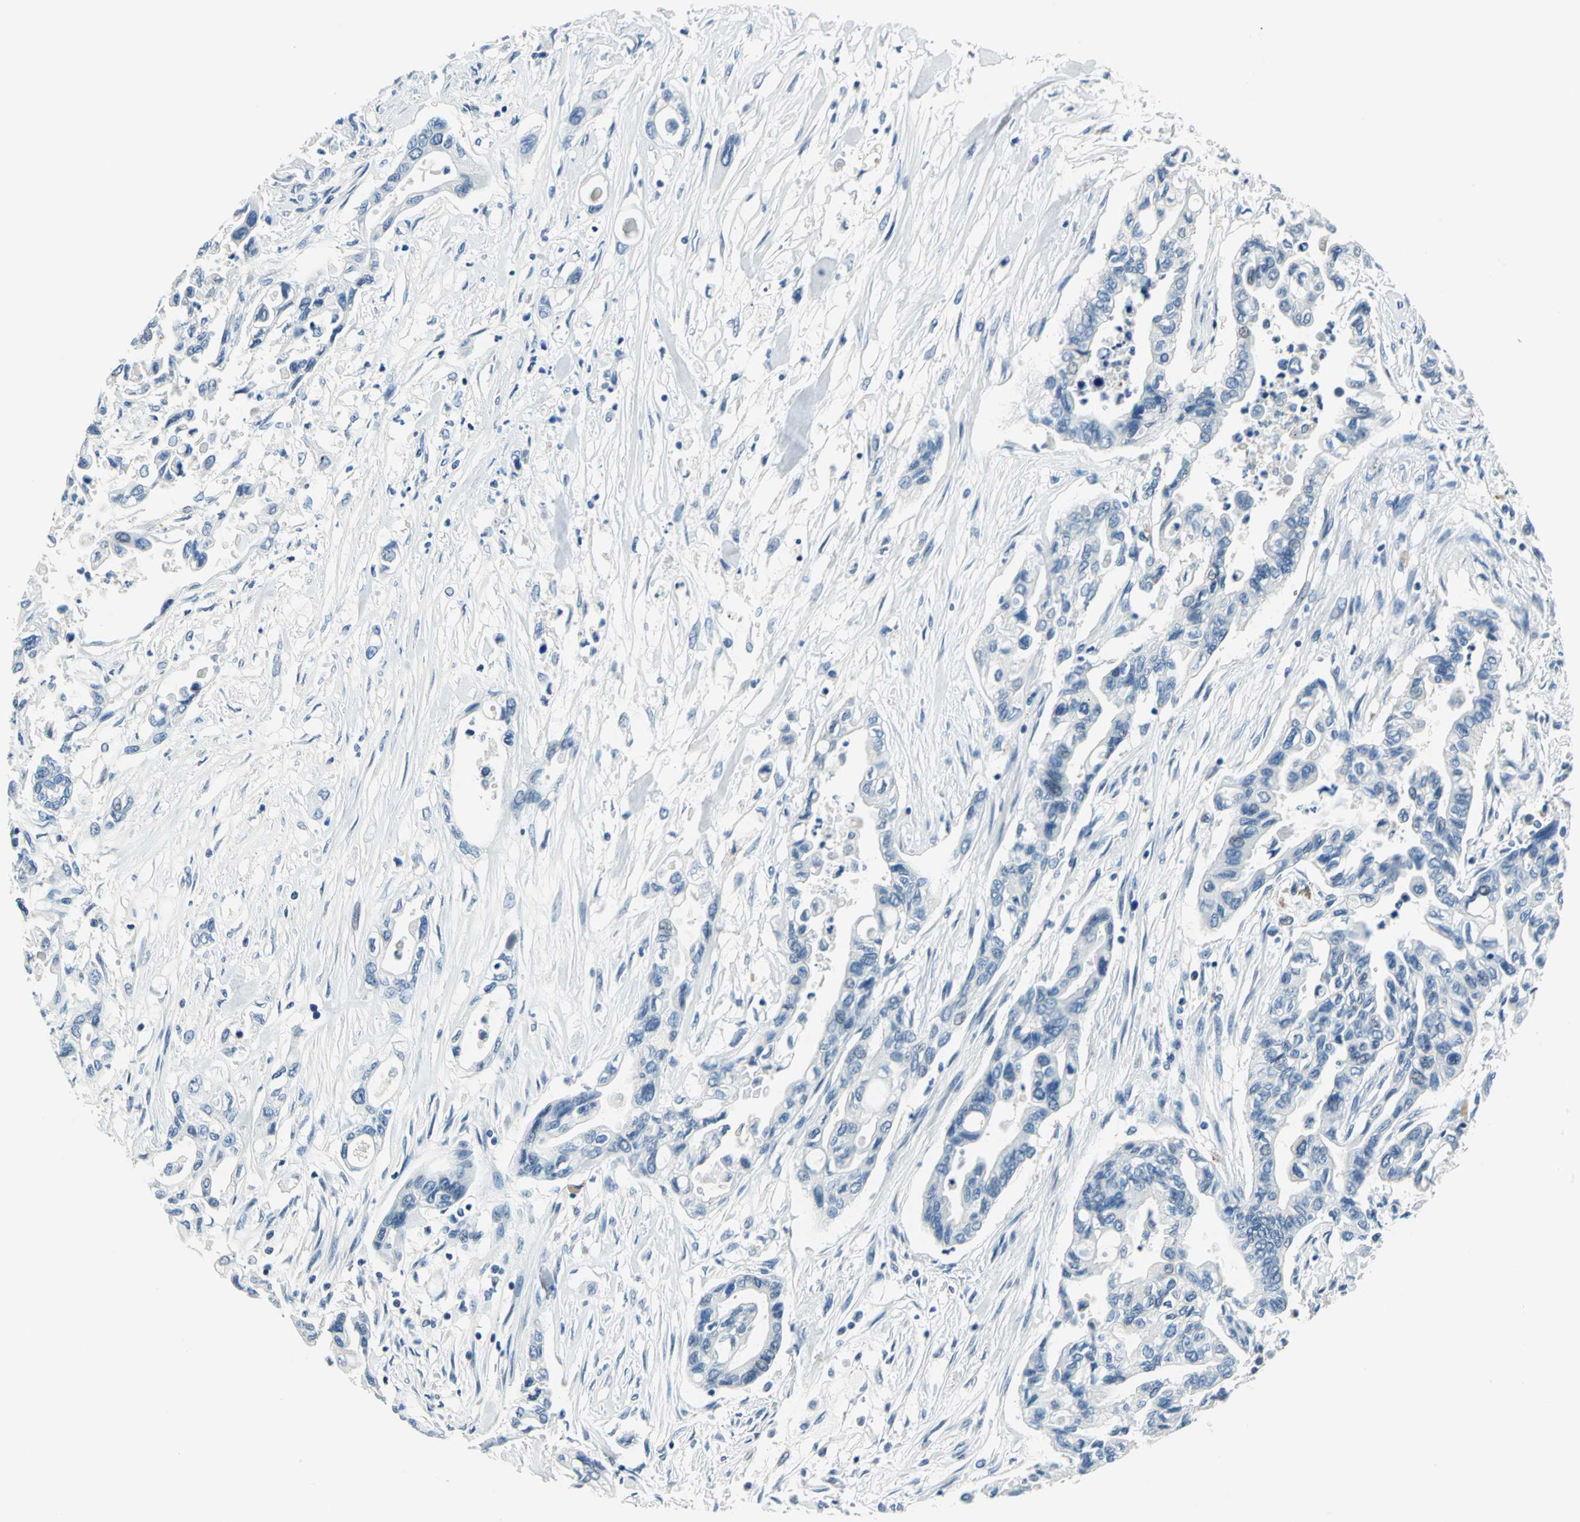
{"staining": {"intensity": "negative", "quantity": "none", "location": "none"}, "tissue": "pancreatic cancer", "cell_type": "Tumor cells", "image_type": "cancer", "snomed": [{"axis": "morphology", "description": "Adenocarcinoma, NOS"}, {"axis": "topography", "description": "Pancreas"}], "caption": "Image shows no significant protein positivity in tumor cells of pancreatic cancer.", "gene": "RAD17", "patient": {"sex": "female", "age": 57}}